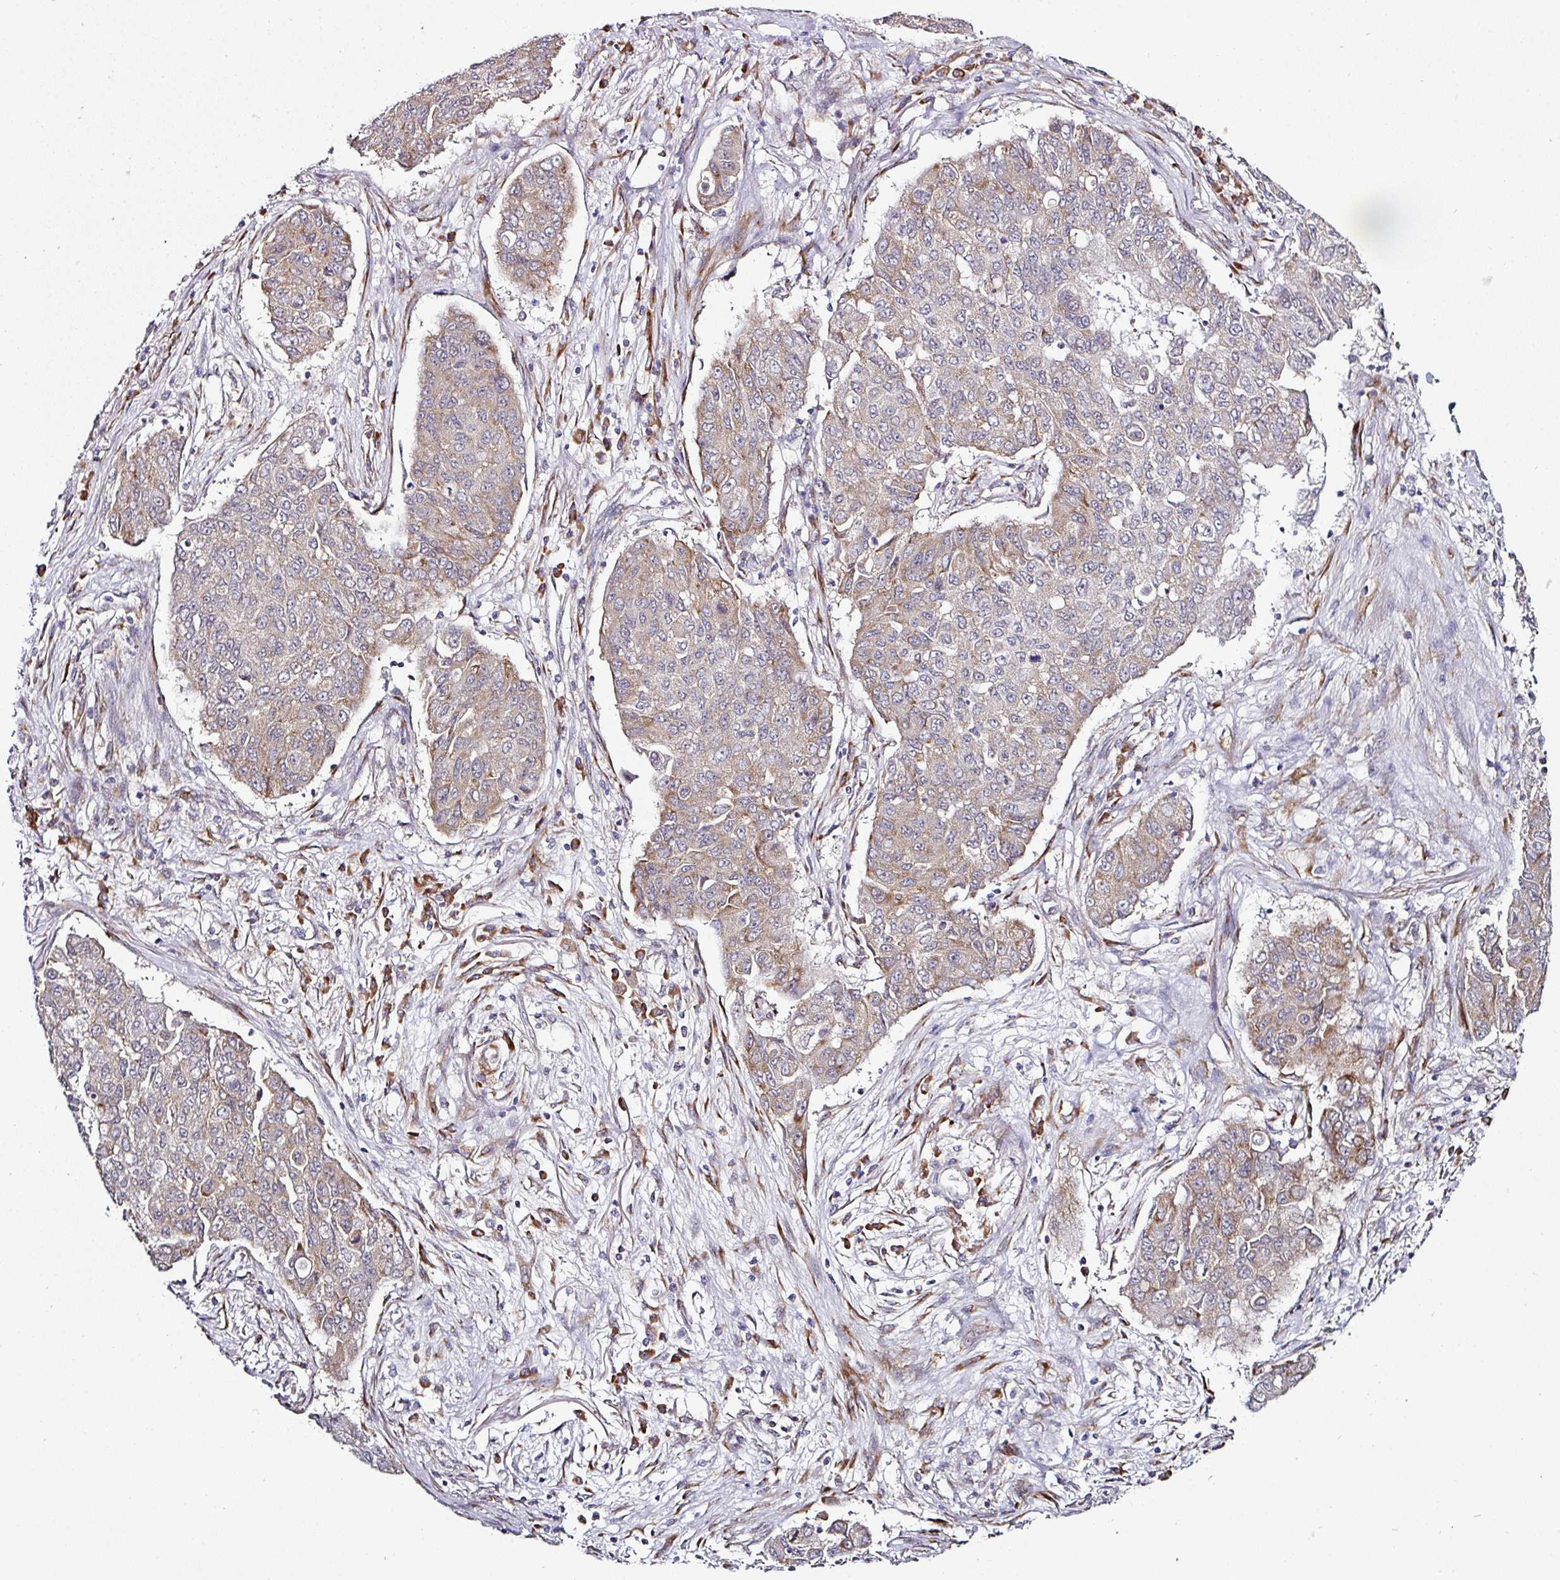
{"staining": {"intensity": "weak", "quantity": "25%-75%", "location": "cytoplasmic/membranous"}, "tissue": "lung cancer", "cell_type": "Tumor cells", "image_type": "cancer", "snomed": [{"axis": "morphology", "description": "Squamous cell carcinoma, NOS"}, {"axis": "topography", "description": "Lung"}], "caption": "Squamous cell carcinoma (lung) tissue displays weak cytoplasmic/membranous expression in about 25%-75% of tumor cells, visualized by immunohistochemistry. The staining was performed using DAB (3,3'-diaminobenzidine) to visualize the protein expression in brown, while the nuclei were stained in blue with hematoxylin (Magnification: 20x).", "gene": "APOLD1", "patient": {"sex": "male", "age": 74}}